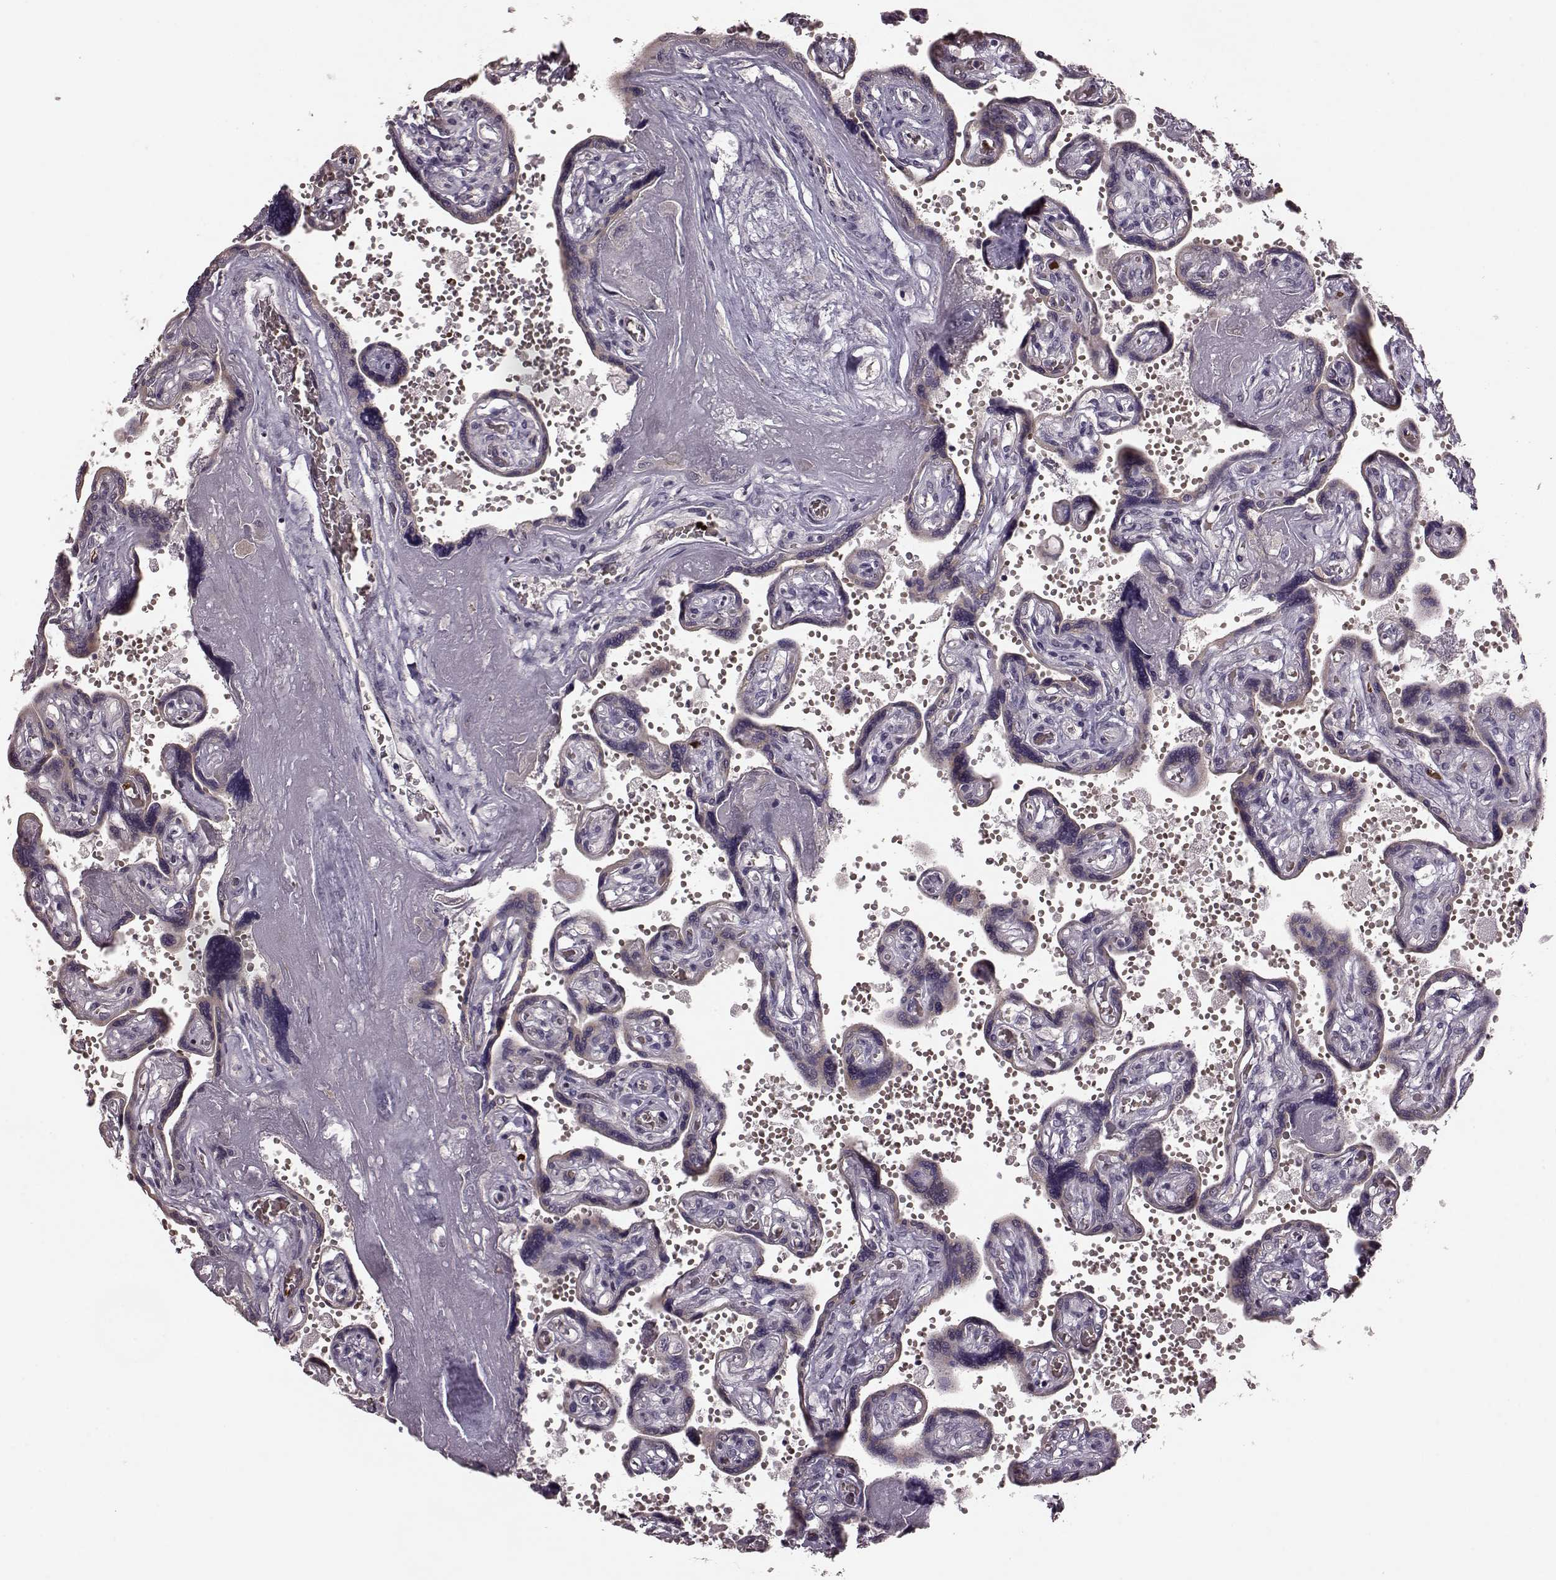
{"staining": {"intensity": "negative", "quantity": "none", "location": "none"}, "tissue": "placenta", "cell_type": "Decidual cells", "image_type": "normal", "snomed": [{"axis": "morphology", "description": "Normal tissue, NOS"}, {"axis": "topography", "description": "Placenta"}], "caption": "The photomicrograph displays no significant expression in decidual cells of placenta. The staining was performed using DAB to visualize the protein expression in brown, while the nuclei were stained in blue with hematoxylin (Magnification: 20x).", "gene": "SLC52A3", "patient": {"sex": "female", "age": 32}}